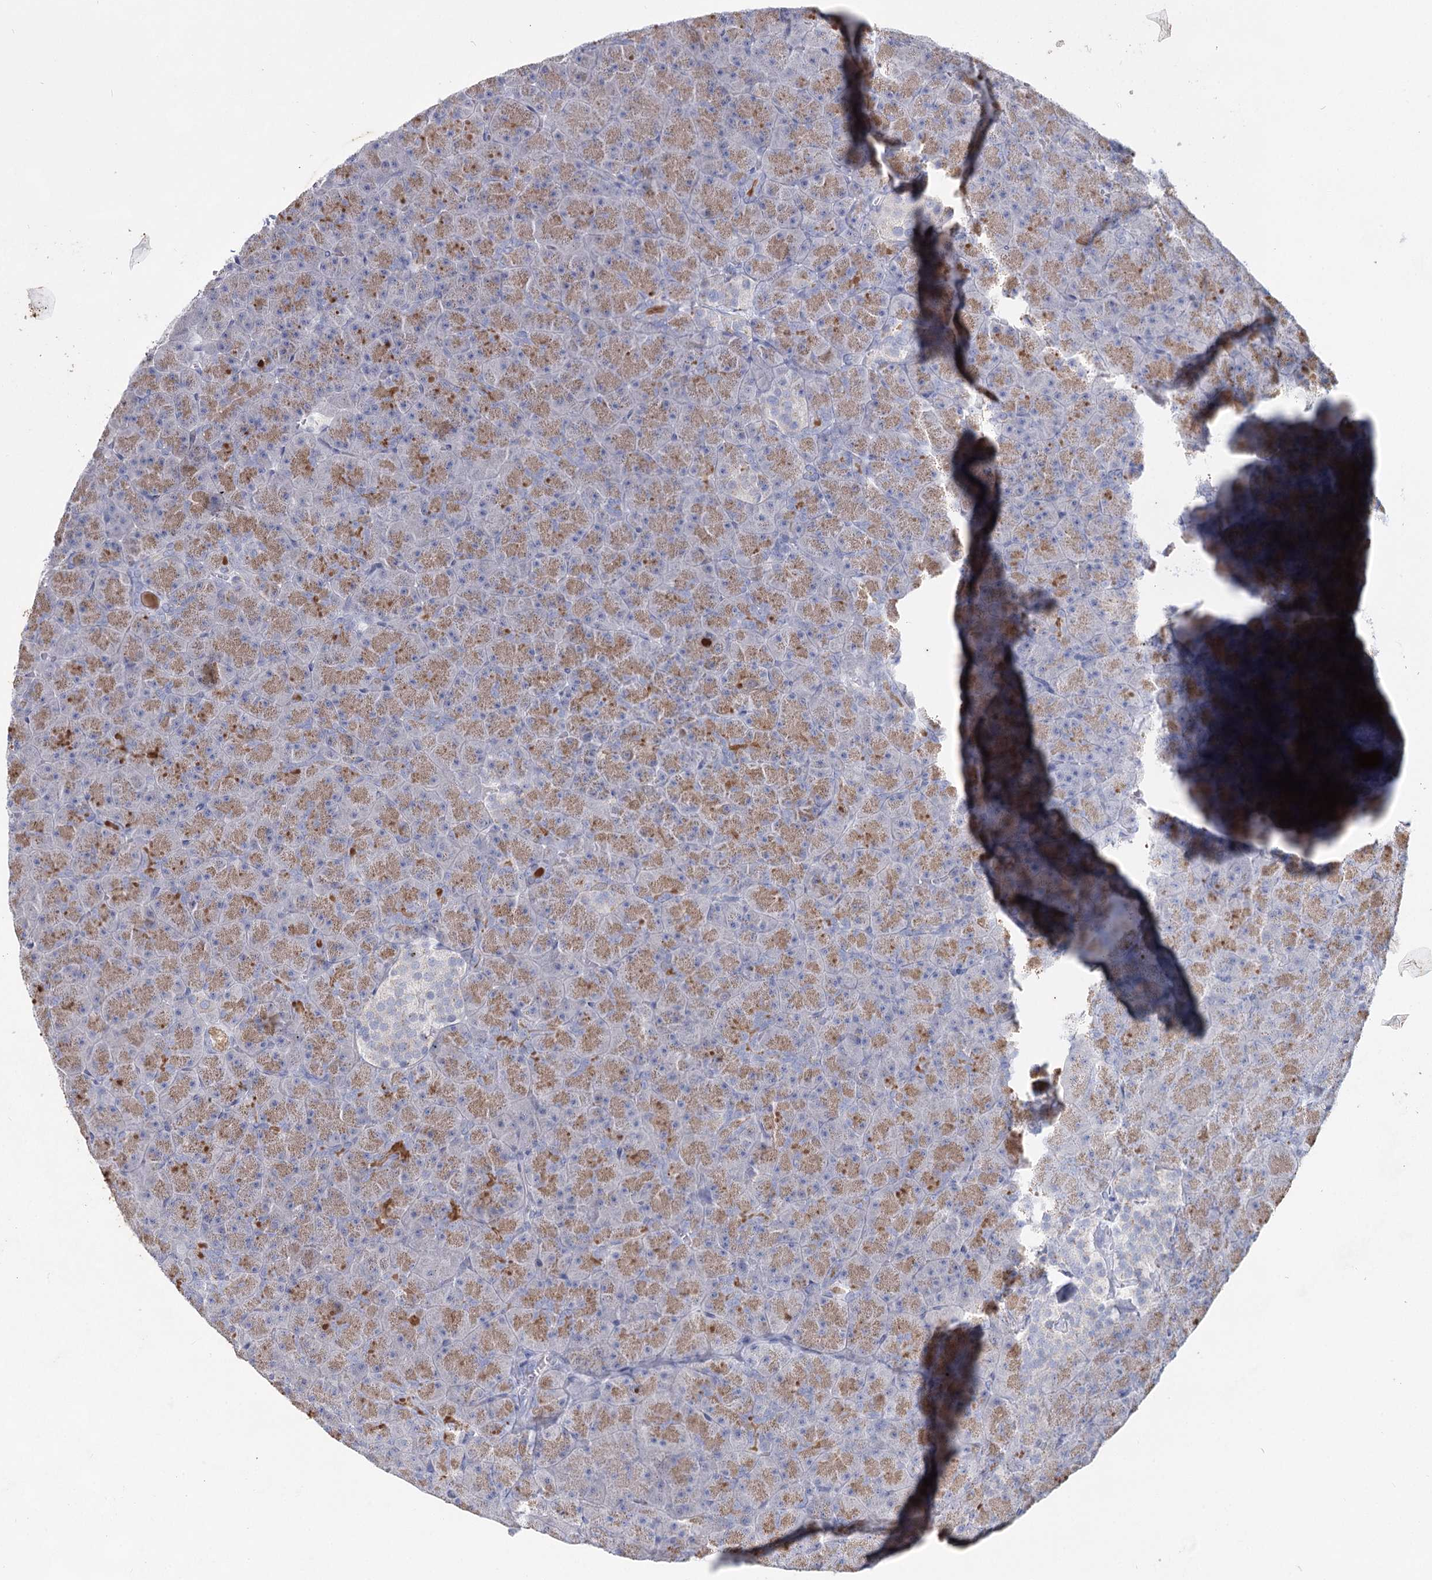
{"staining": {"intensity": "moderate", "quantity": ">75%", "location": "cytoplasmic/membranous"}, "tissue": "pancreas", "cell_type": "Exocrine glandular cells", "image_type": "normal", "snomed": [{"axis": "morphology", "description": "Normal tissue, NOS"}, {"axis": "topography", "description": "Pancreas"}], "caption": "IHC of normal pancreas reveals medium levels of moderate cytoplasmic/membranous staining in about >75% of exocrine glandular cells. (brown staining indicates protein expression, while blue staining denotes nuclei).", "gene": "CCDC73", "patient": {"sex": "male", "age": 36}}